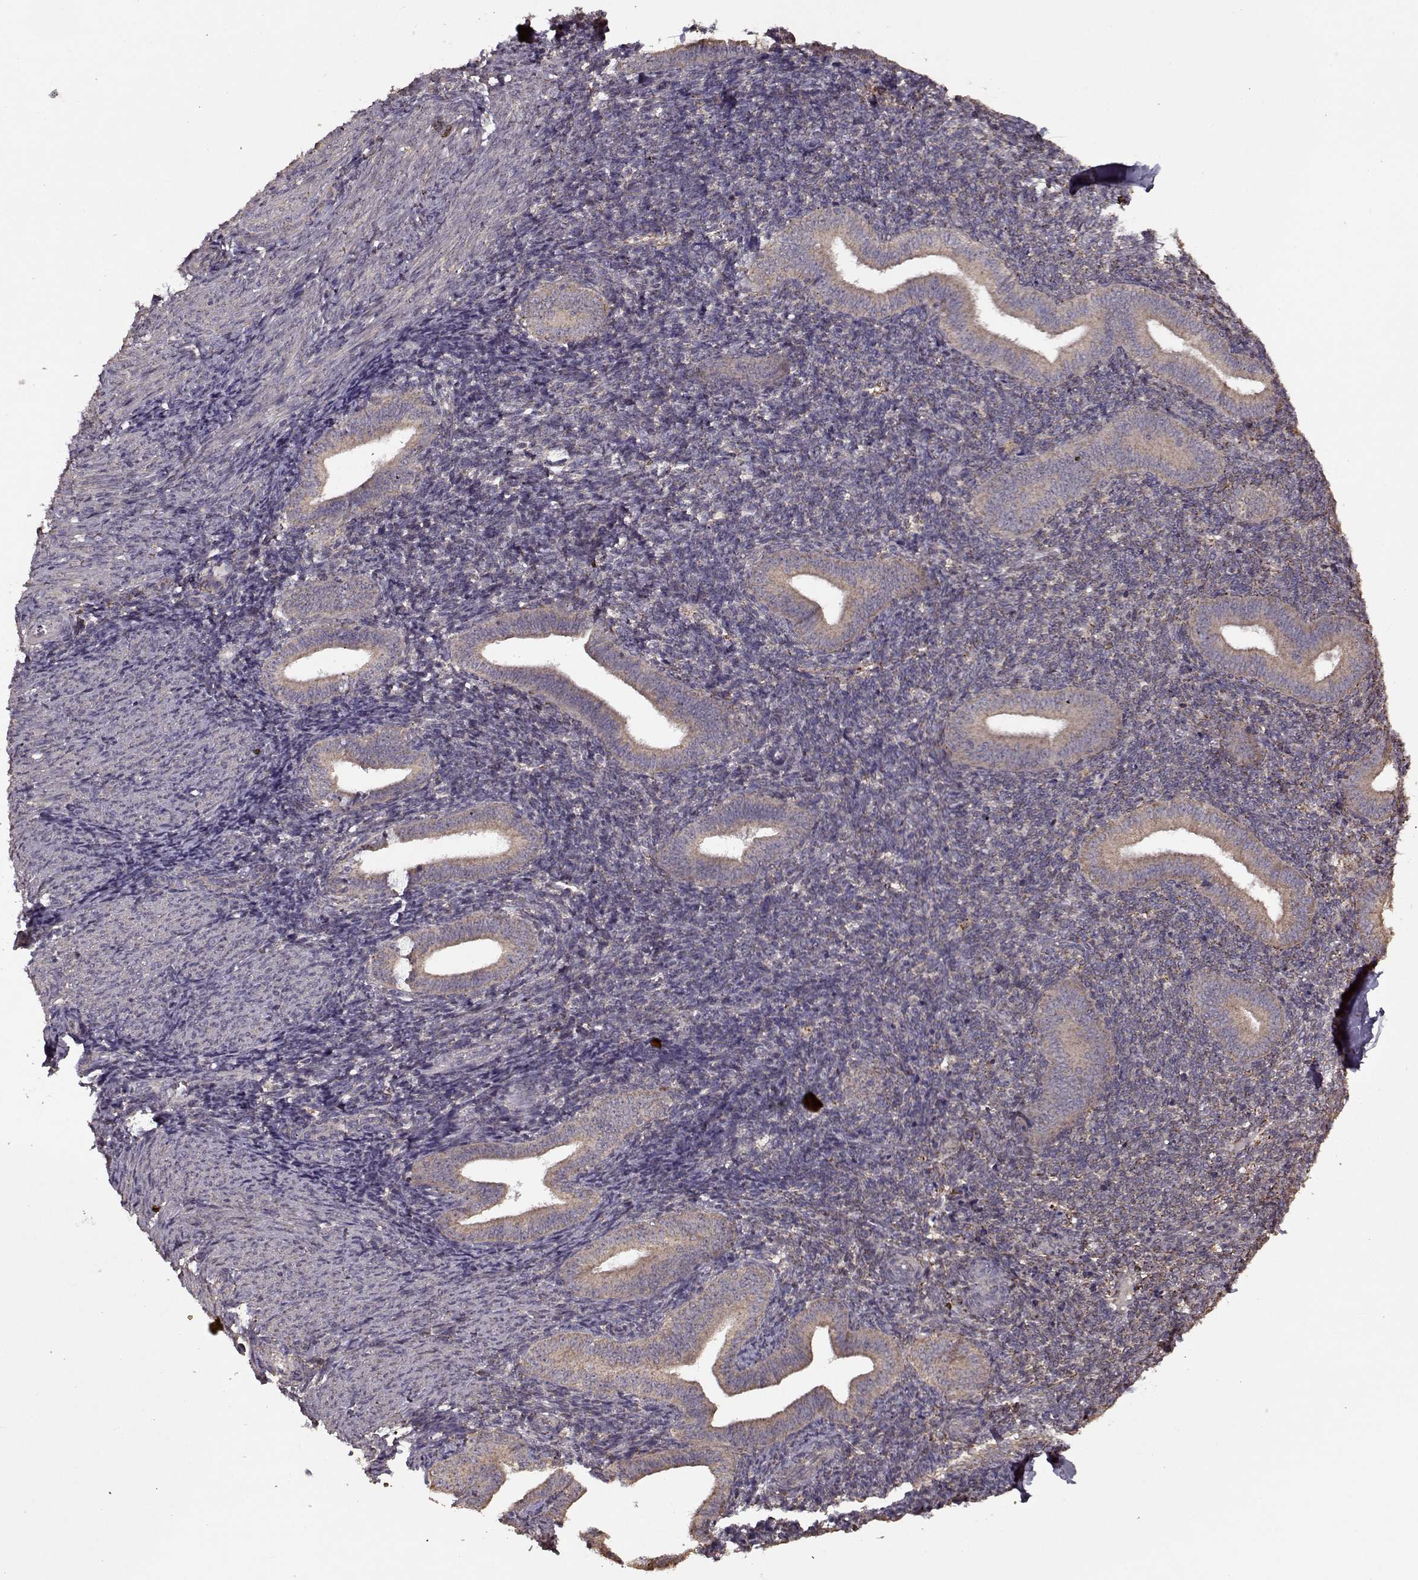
{"staining": {"intensity": "weak", "quantity": "<25%", "location": "cytoplasmic/membranous"}, "tissue": "endometrium", "cell_type": "Cells in endometrial stroma", "image_type": "normal", "snomed": [{"axis": "morphology", "description": "Normal tissue, NOS"}, {"axis": "topography", "description": "Endometrium"}], "caption": "Immunohistochemical staining of benign endometrium demonstrates no significant positivity in cells in endometrial stroma. Nuclei are stained in blue.", "gene": "IMMP1L", "patient": {"sex": "female", "age": 25}}